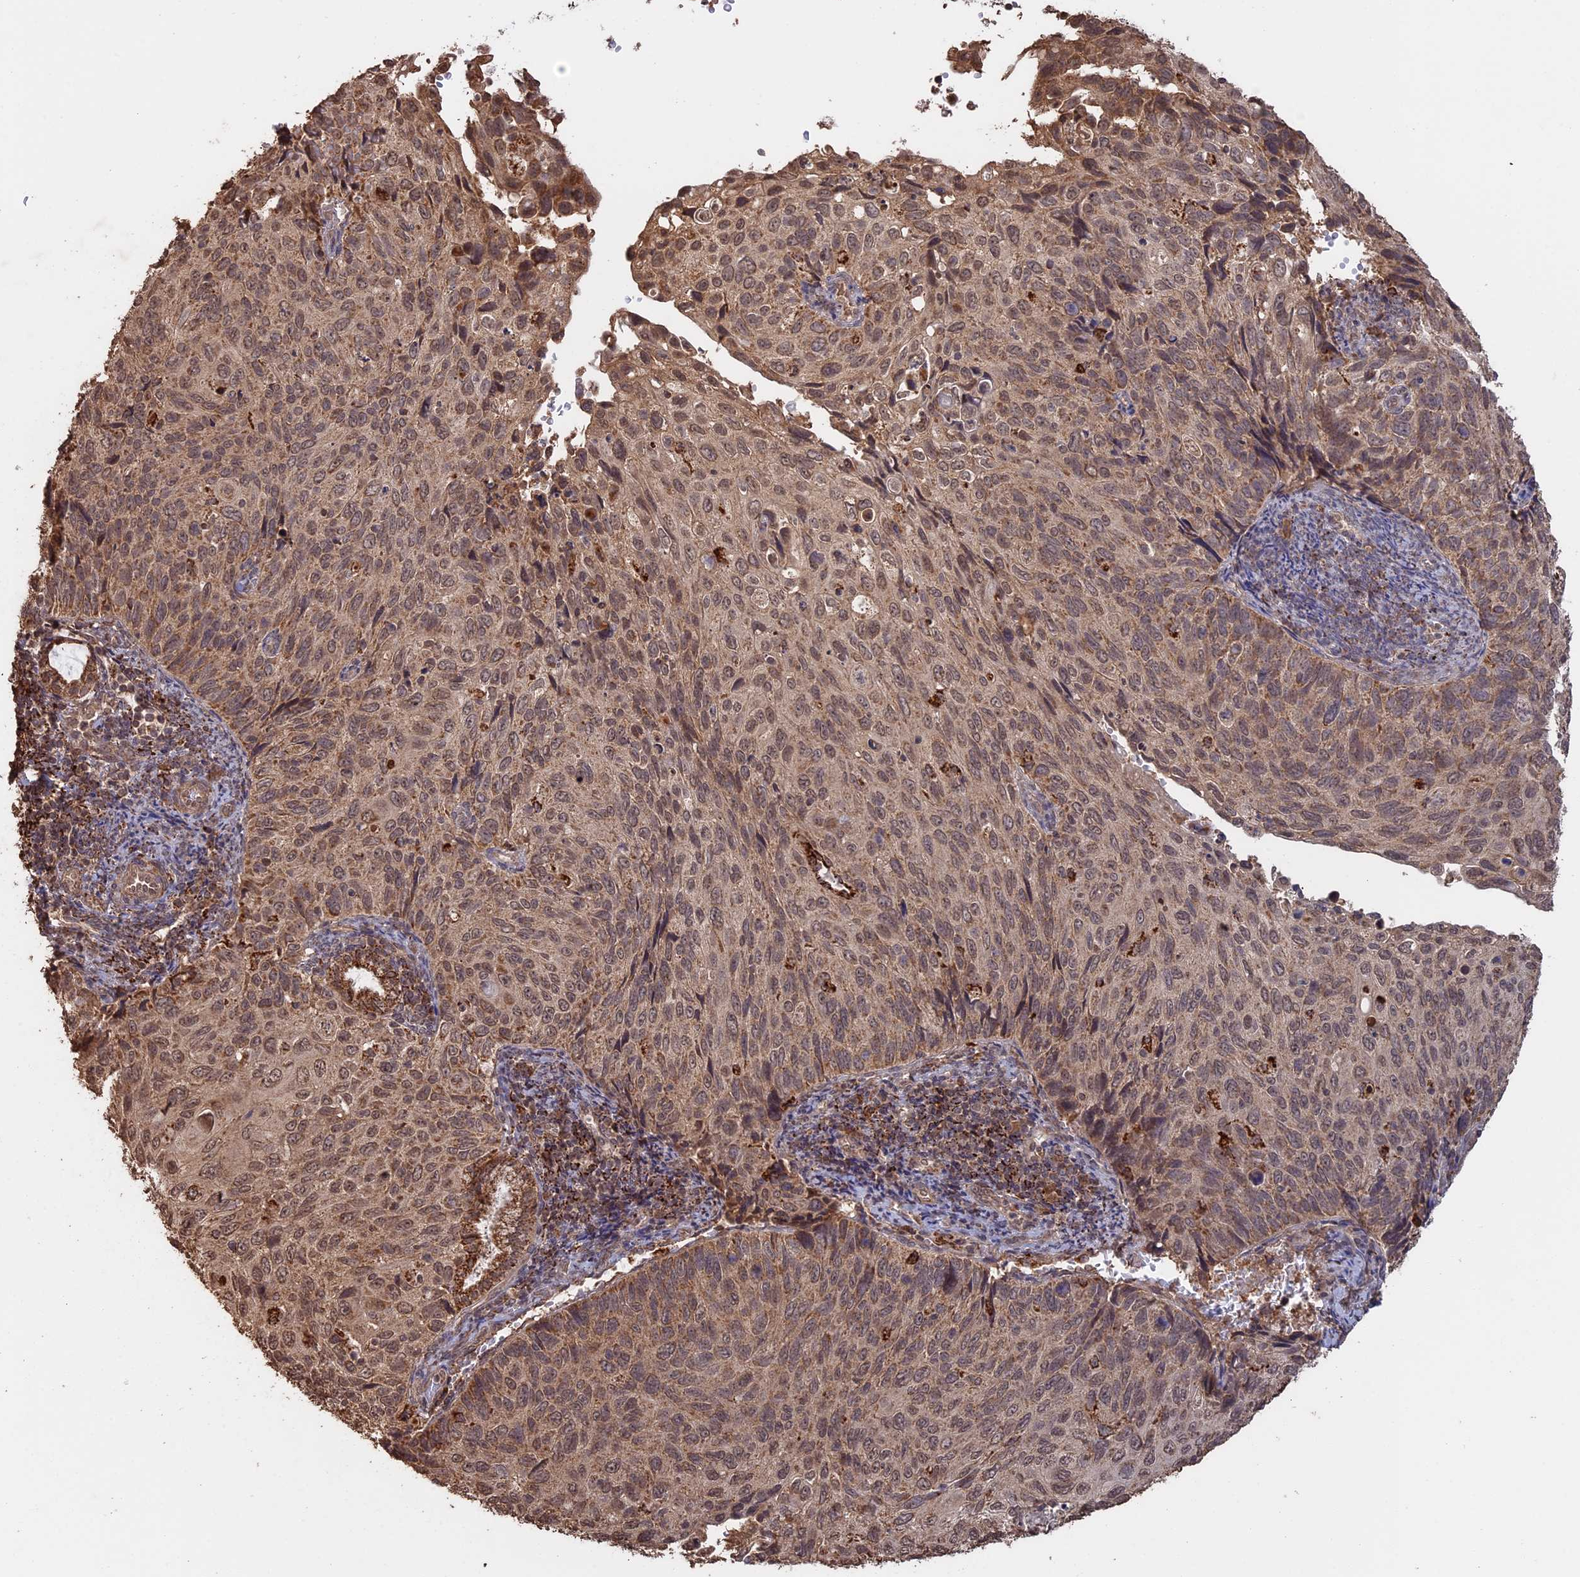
{"staining": {"intensity": "moderate", "quantity": ">75%", "location": "cytoplasmic/membranous,nuclear"}, "tissue": "cervical cancer", "cell_type": "Tumor cells", "image_type": "cancer", "snomed": [{"axis": "morphology", "description": "Squamous cell carcinoma, NOS"}, {"axis": "topography", "description": "Cervix"}], "caption": "Brown immunohistochemical staining in human cervical cancer reveals moderate cytoplasmic/membranous and nuclear positivity in approximately >75% of tumor cells. (DAB = brown stain, brightfield microscopy at high magnification).", "gene": "FAM210B", "patient": {"sex": "female", "age": 70}}